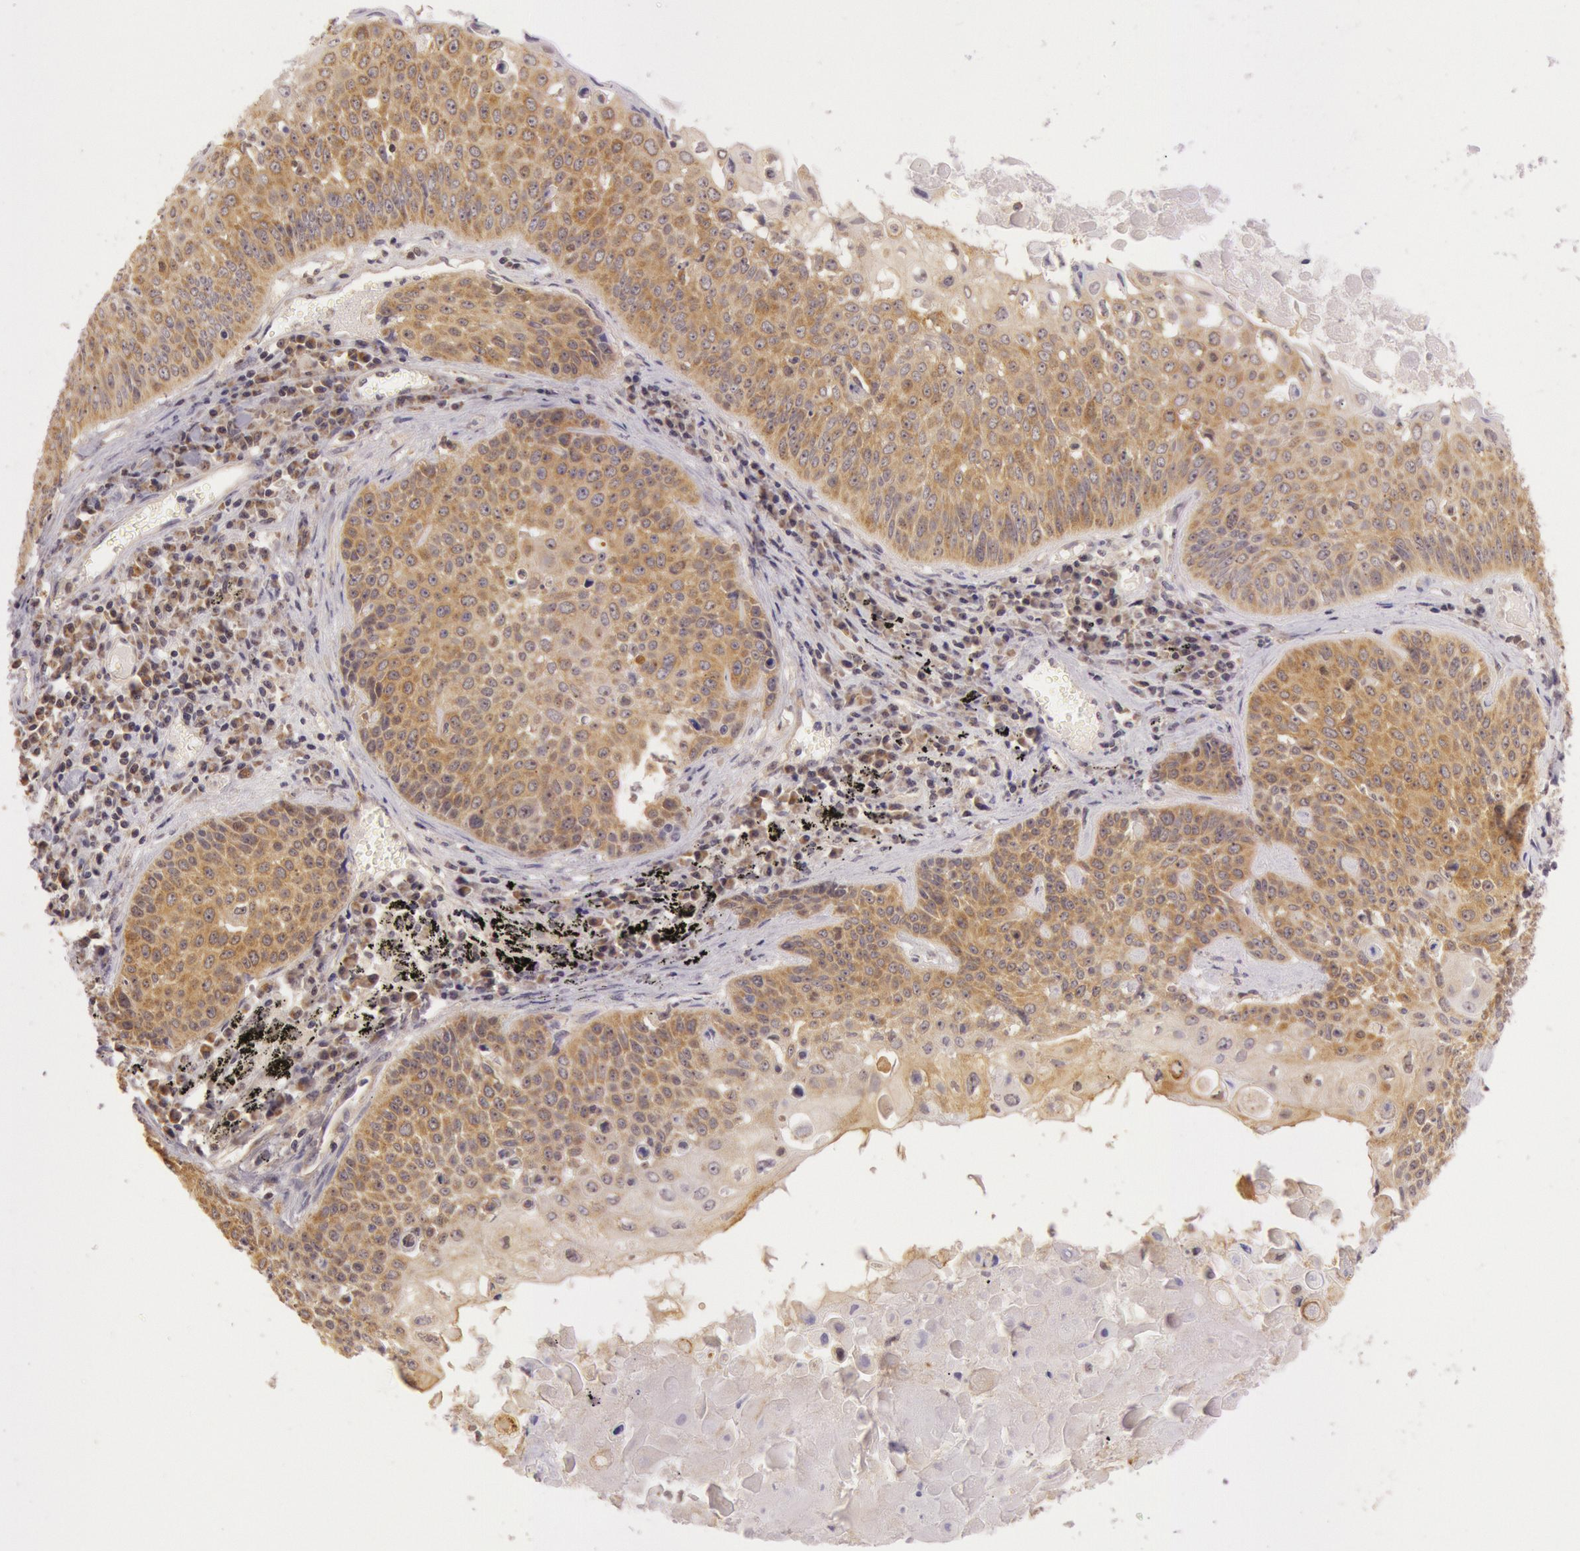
{"staining": {"intensity": "moderate", "quantity": ">75%", "location": "cytoplasmic/membranous"}, "tissue": "lung cancer", "cell_type": "Tumor cells", "image_type": "cancer", "snomed": [{"axis": "morphology", "description": "Adenocarcinoma, NOS"}, {"axis": "topography", "description": "Lung"}], "caption": "A brown stain shows moderate cytoplasmic/membranous staining of a protein in lung cancer tumor cells.", "gene": "CDK16", "patient": {"sex": "male", "age": 60}}